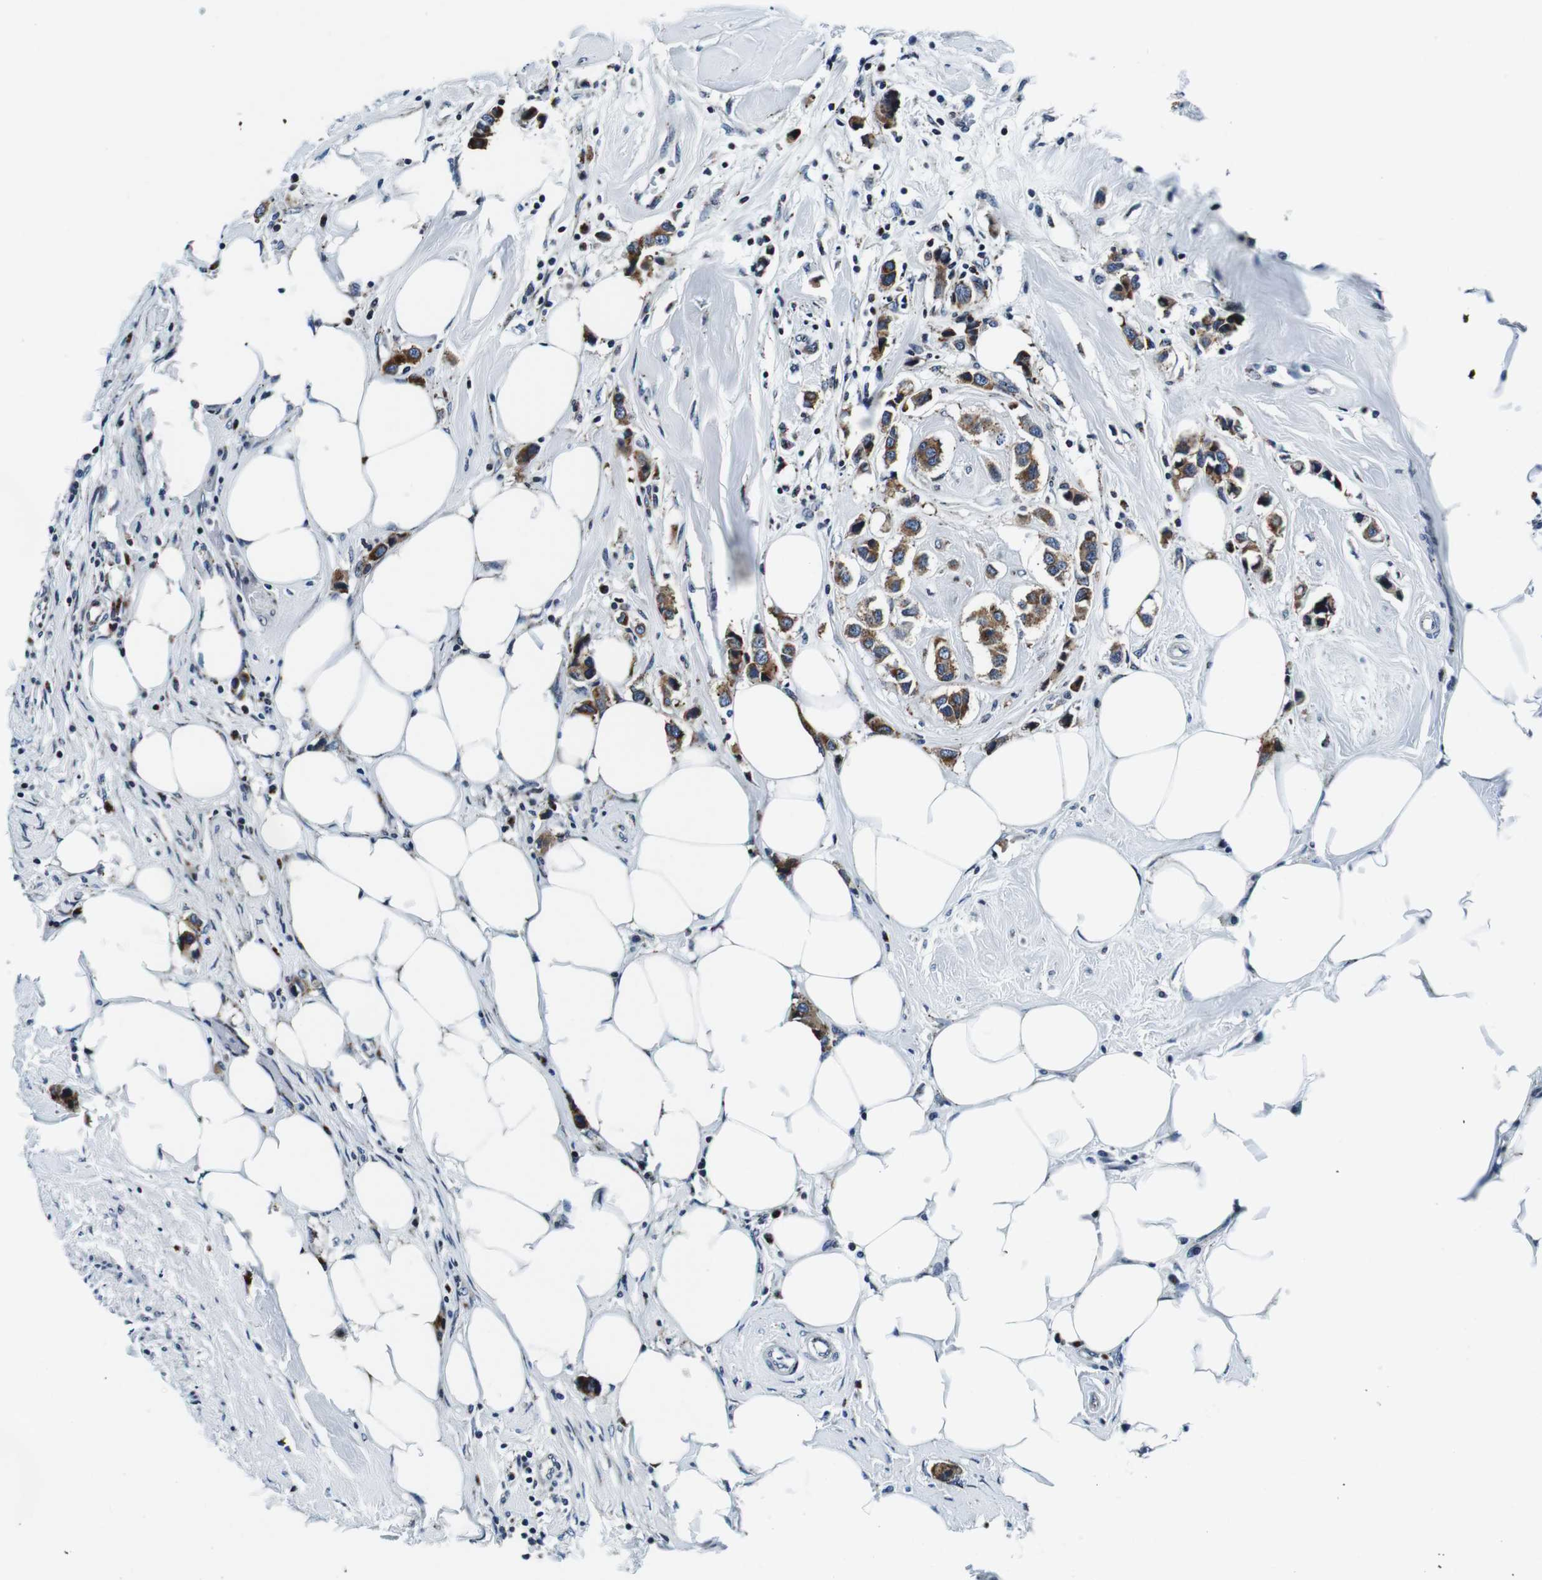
{"staining": {"intensity": "moderate", "quantity": ">75%", "location": "cytoplasmic/membranous"}, "tissue": "breast cancer", "cell_type": "Tumor cells", "image_type": "cancer", "snomed": [{"axis": "morphology", "description": "Normal tissue, NOS"}, {"axis": "morphology", "description": "Duct carcinoma"}, {"axis": "topography", "description": "Breast"}], "caption": "Immunohistochemical staining of breast intraductal carcinoma displays medium levels of moderate cytoplasmic/membranous protein staining in approximately >75% of tumor cells.", "gene": "FAR2", "patient": {"sex": "female", "age": 50}}